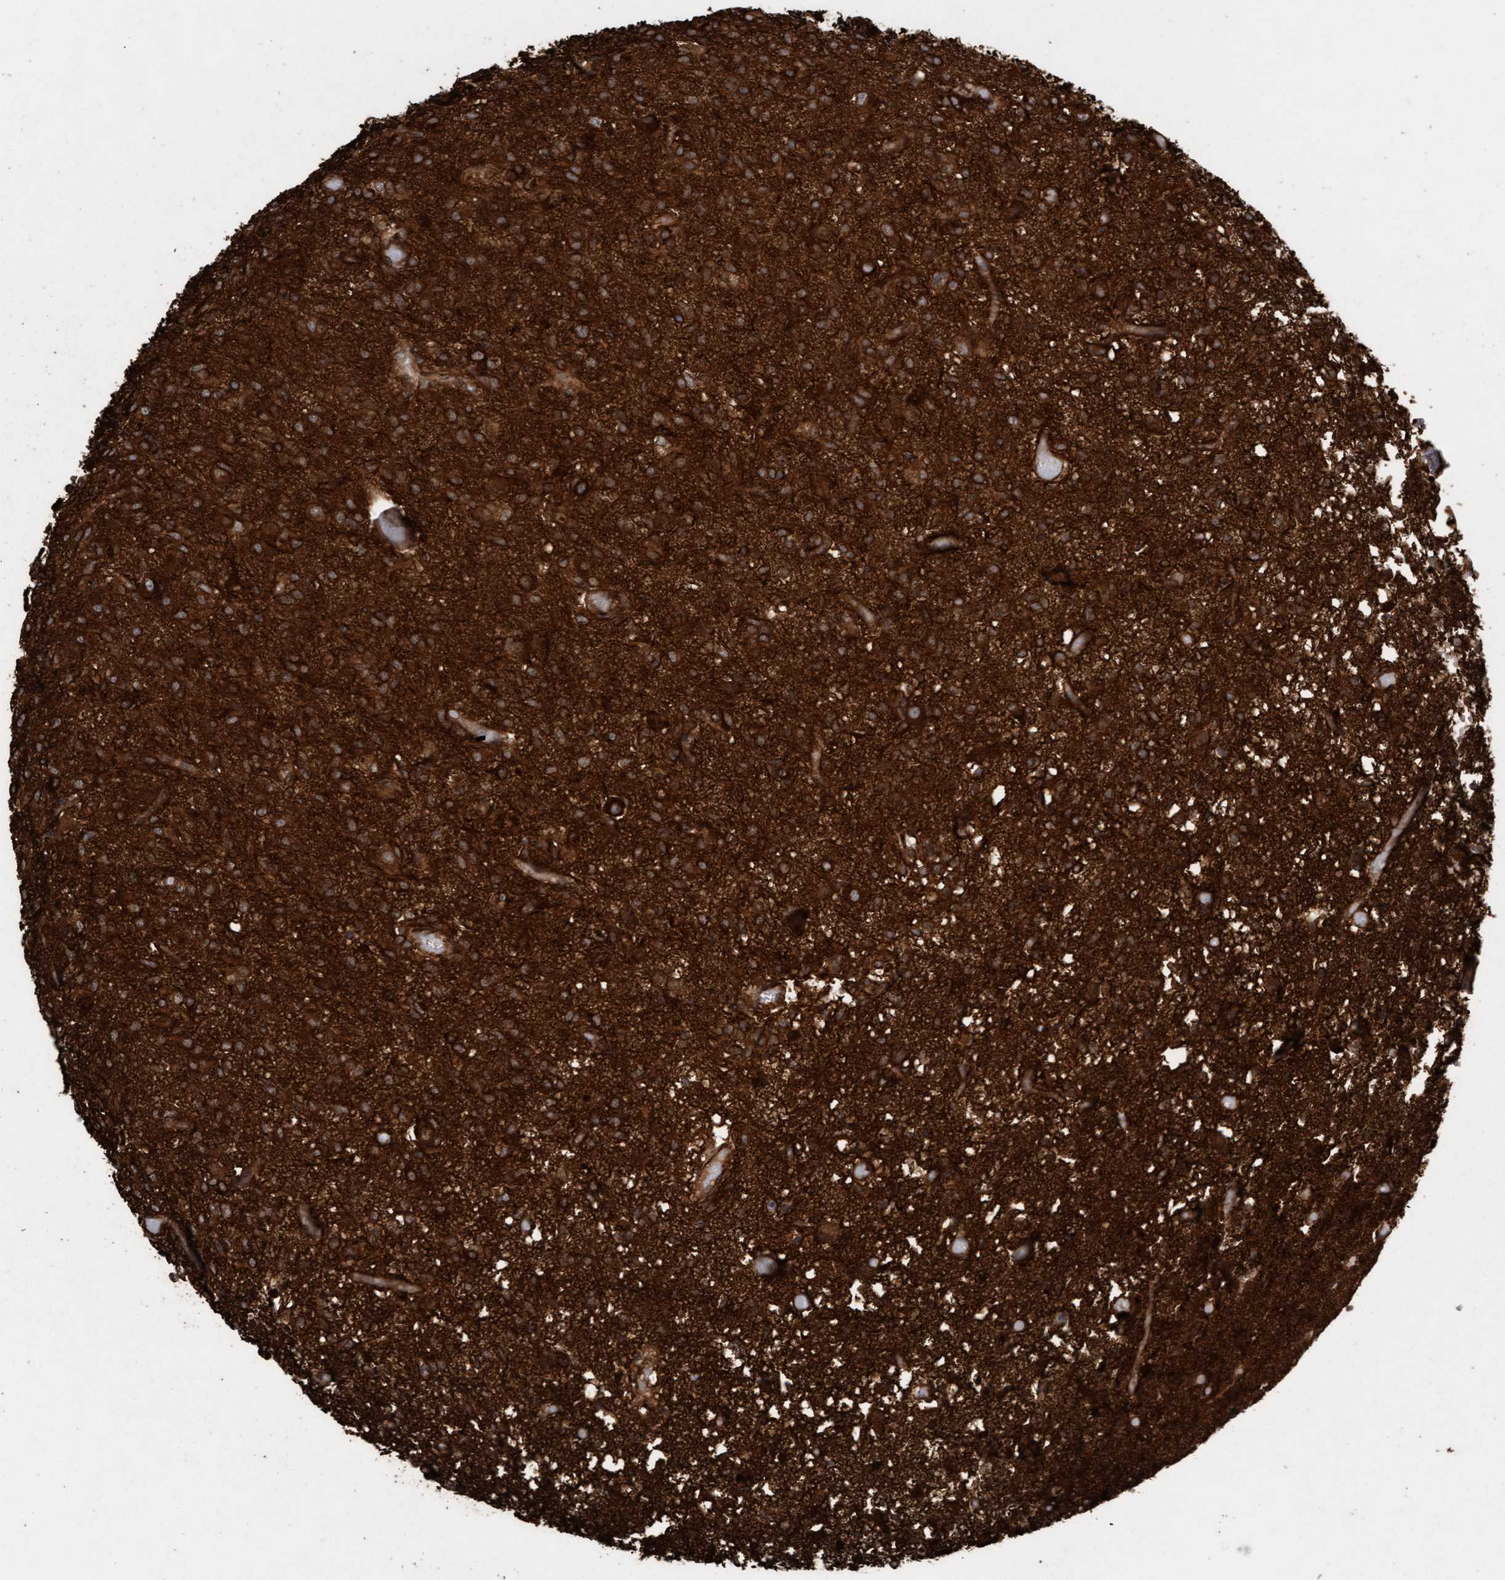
{"staining": {"intensity": "strong", "quantity": ">75%", "location": "cytoplasmic/membranous"}, "tissue": "glioma", "cell_type": "Tumor cells", "image_type": "cancer", "snomed": [{"axis": "morphology", "description": "Glioma, malignant, High grade"}, {"axis": "topography", "description": "Brain"}], "caption": "Immunohistochemical staining of human glioma displays strong cytoplasmic/membranous protein expression in approximately >75% of tumor cells. (brown staining indicates protein expression, while blue staining denotes nuclei).", "gene": "CDC42EP4", "patient": {"sex": "female", "age": 59}}